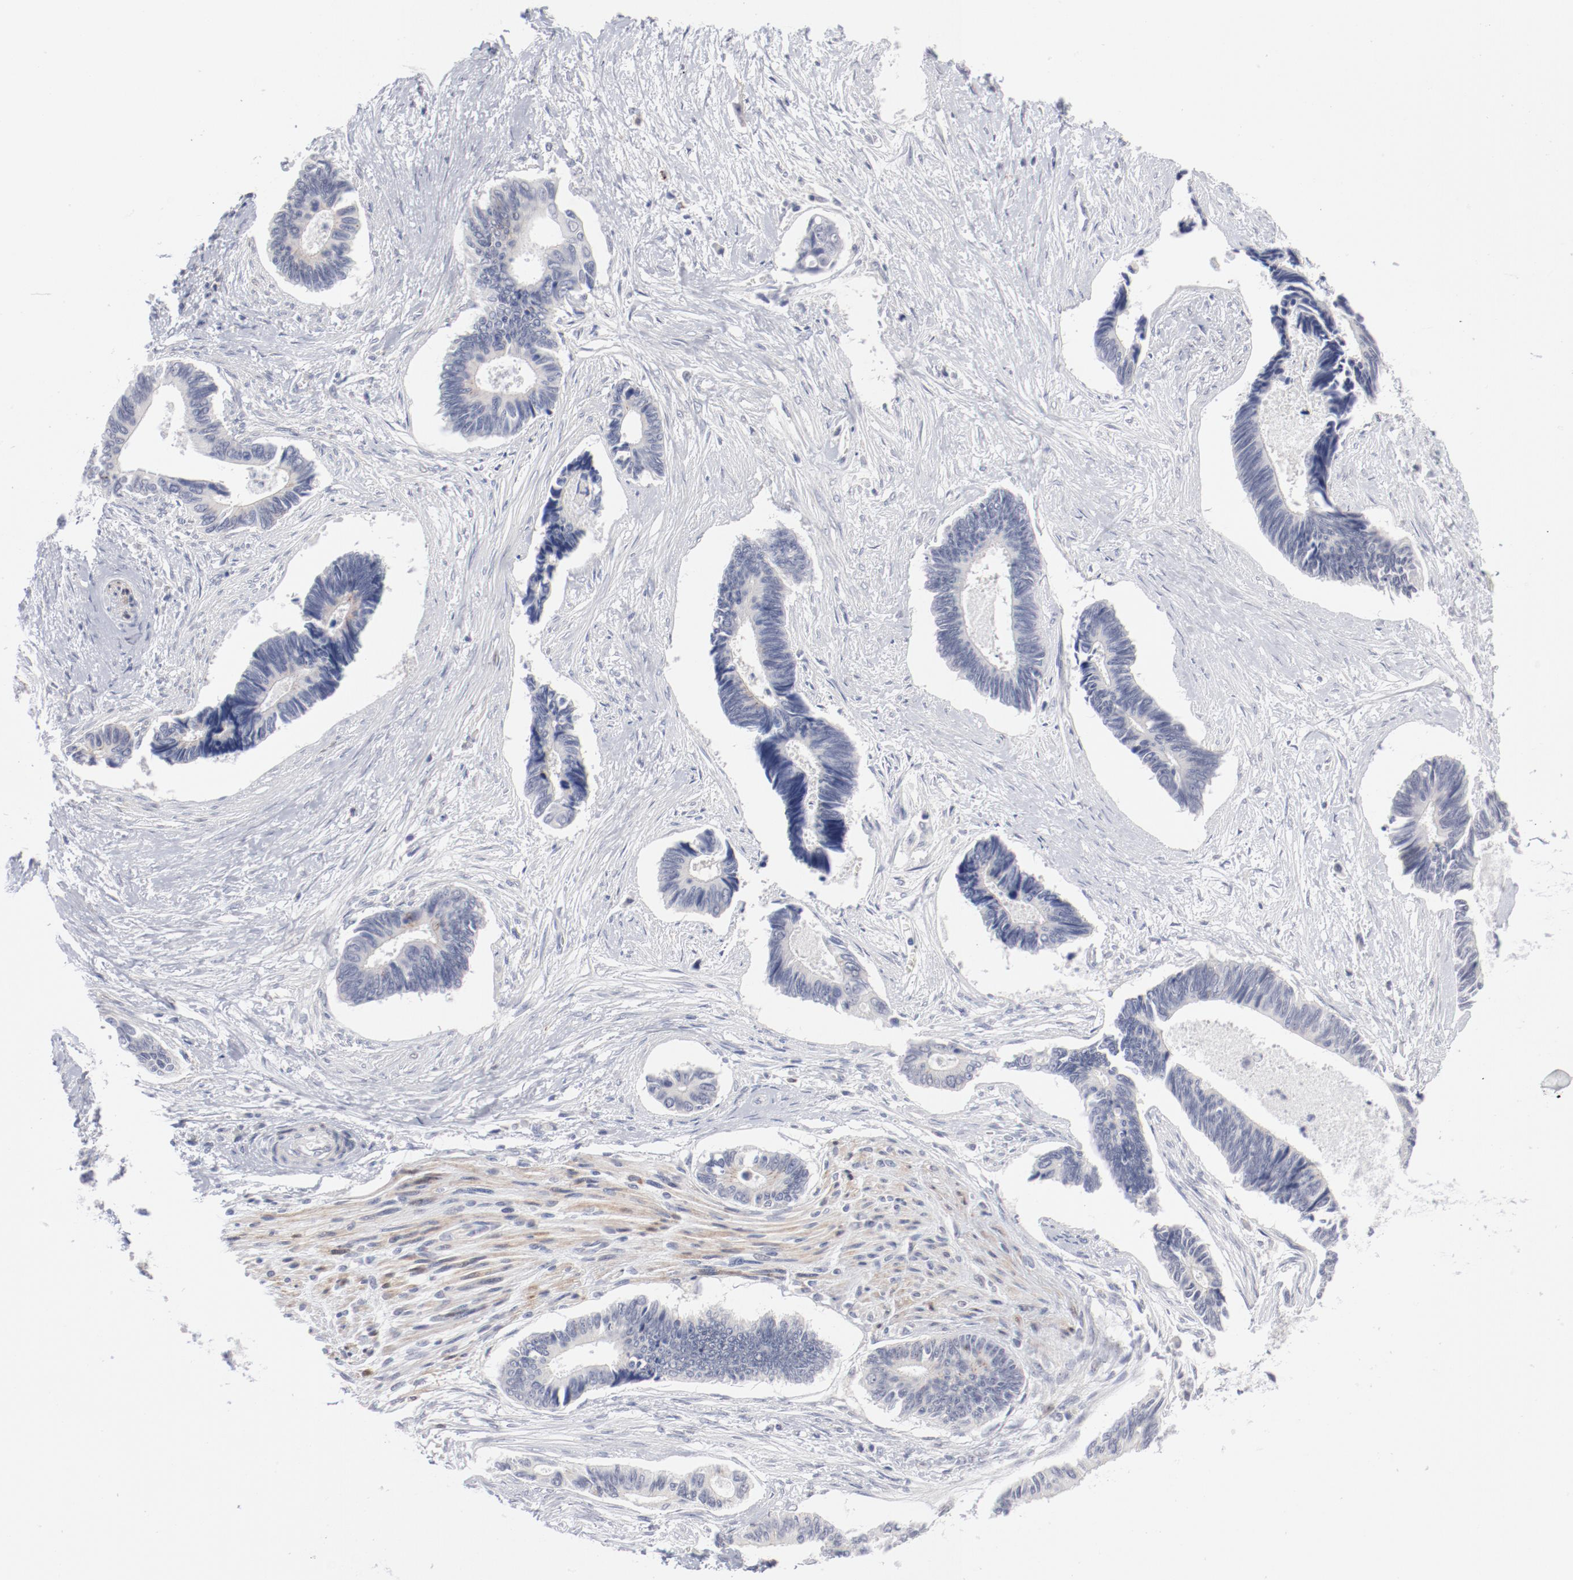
{"staining": {"intensity": "negative", "quantity": "none", "location": "none"}, "tissue": "pancreatic cancer", "cell_type": "Tumor cells", "image_type": "cancer", "snomed": [{"axis": "morphology", "description": "Adenocarcinoma, NOS"}, {"axis": "topography", "description": "Pancreas"}], "caption": "This is a image of immunohistochemistry (IHC) staining of pancreatic cancer (adenocarcinoma), which shows no positivity in tumor cells. The staining was performed using DAB (3,3'-diaminobenzidine) to visualize the protein expression in brown, while the nuclei were stained in blue with hematoxylin (Magnification: 20x).", "gene": "SH3BGR", "patient": {"sex": "female", "age": 70}}